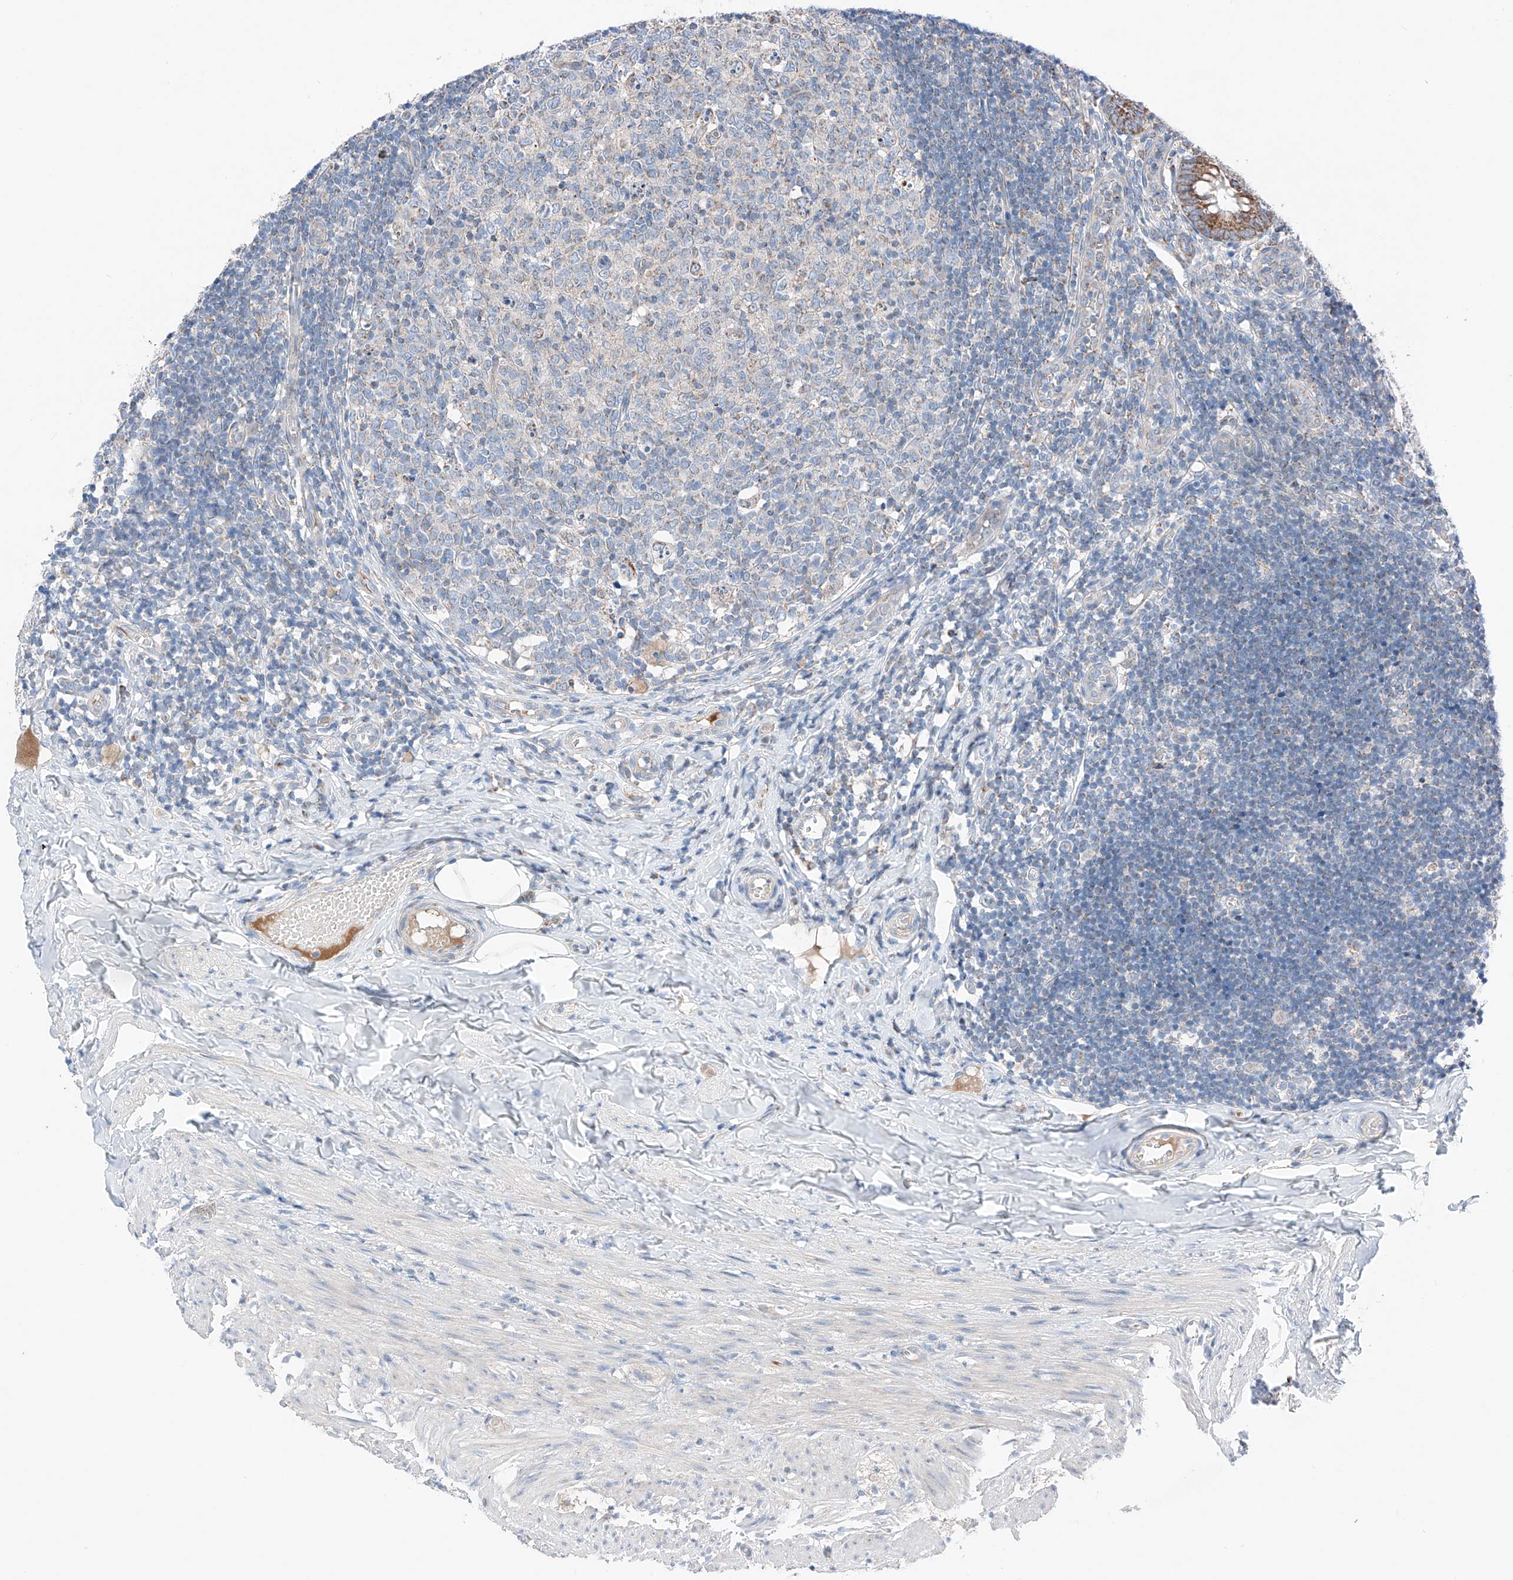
{"staining": {"intensity": "strong", "quantity": ">75%", "location": "cytoplasmic/membranous"}, "tissue": "appendix", "cell_type": "Glandular cells", "image_type": "normal", "snomed": [{"axis": "morphology", "description": "Normal tissue, NOS"}, {"axis": "topography", "description": "Appendix"}], "caption": "Protein staining displays strong cytoplasmic/membranous staining in approximately >75% of glandular cells in normal appendix. (Stains: DAB (3,3'-diaminobenzidine) in brown, nuclei in blue, Microscopy: brightfield microscopy at high magnification).", "gene": "MRAP", "patient": {"sex": "male", "age": 8}}